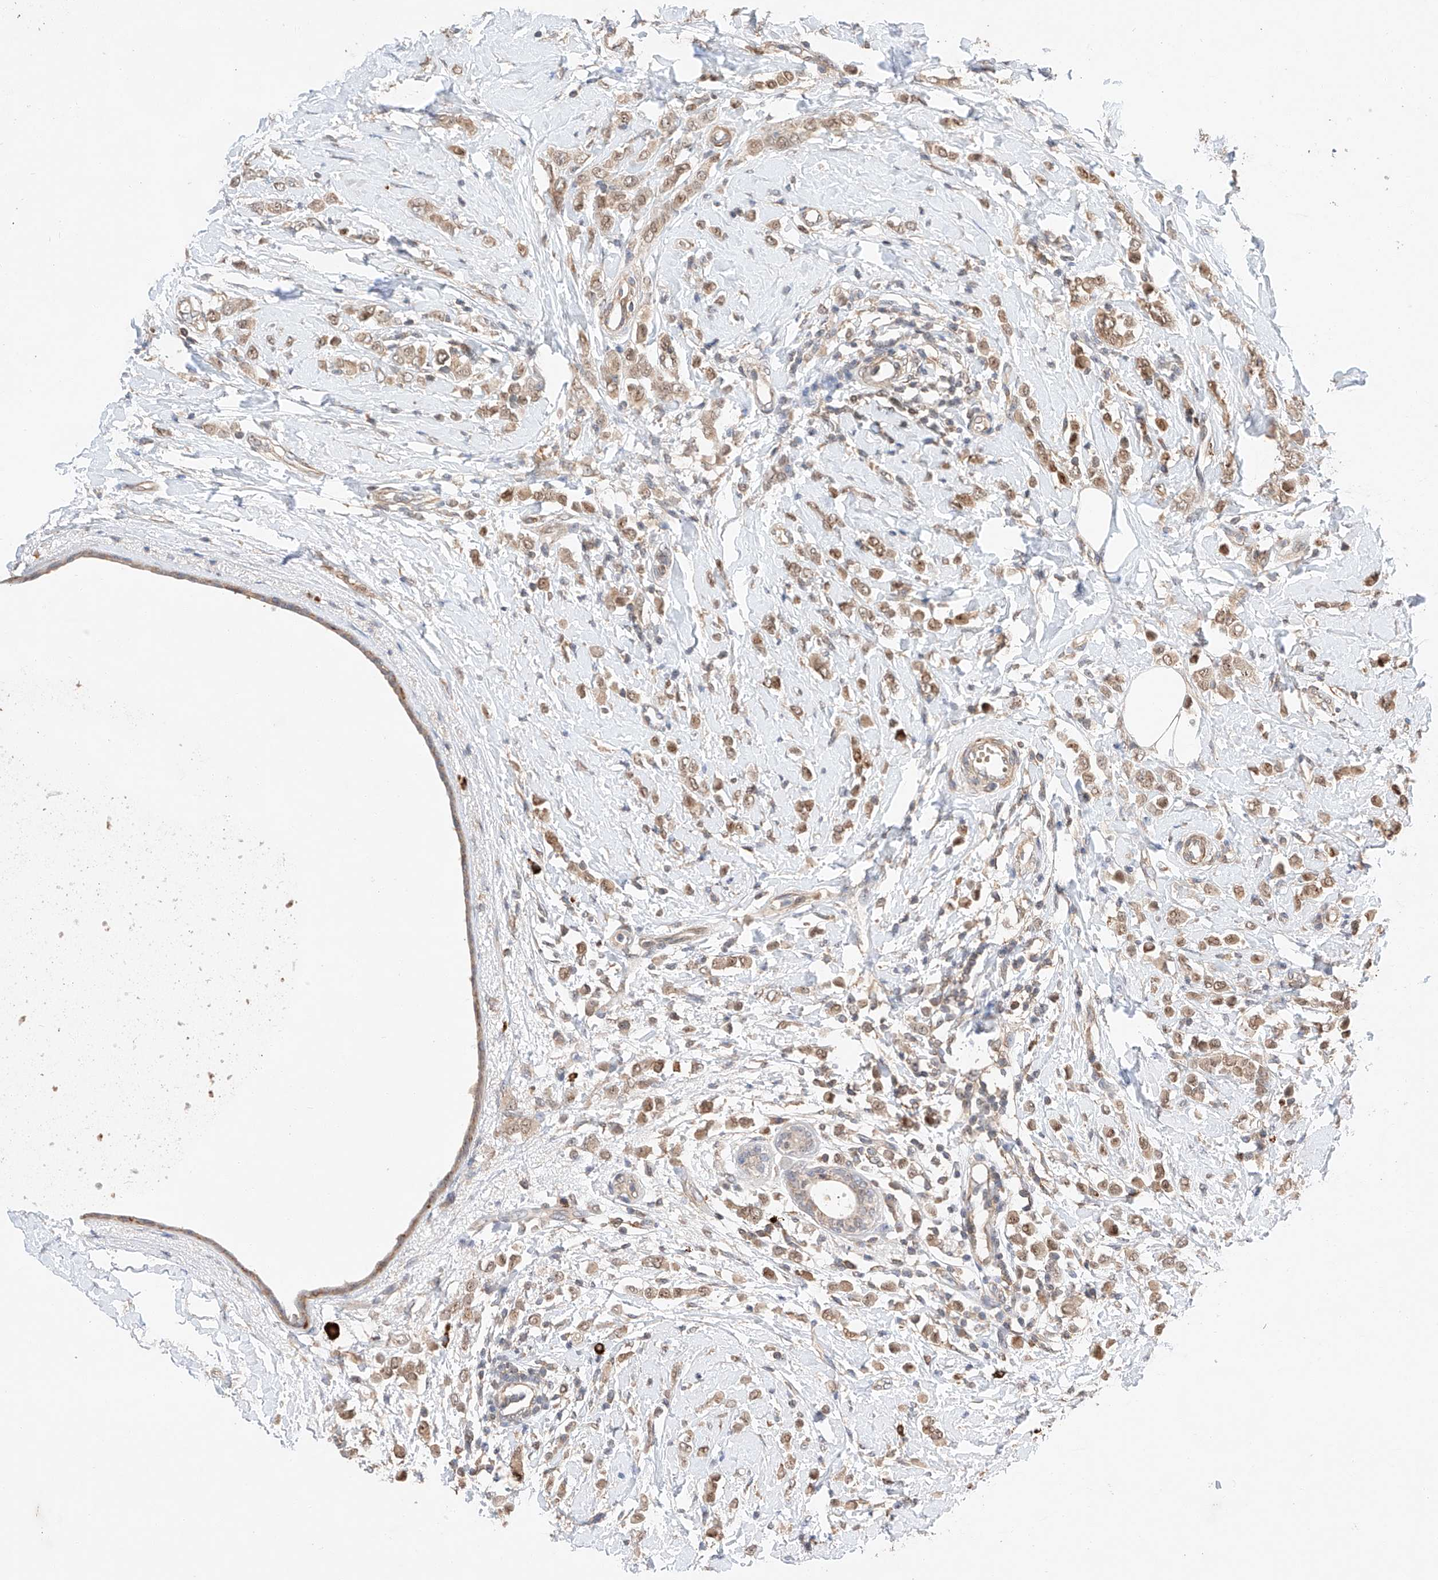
{"staining": {"intensity": "moderate", "quantity": ">75%", "location": "cytoplasmic/membranous,nuclear"}, "tissue": "breast cancer", "cell_type": "Tumor cells", "image_type": "cancer", "snomed": [{"axis": "morphology", "description": "Lobular carcinoma"}, {"axis": "topography", "description": "Breast"}], "caption": "Moderate cytoplasmic/membranous and nuclear protein staining is appreciated in about >75% of tumor cells in breast cancer (lobular carcinoma).", "gene": "RAB23", "patient": {"sex": "female", "age": 47}}